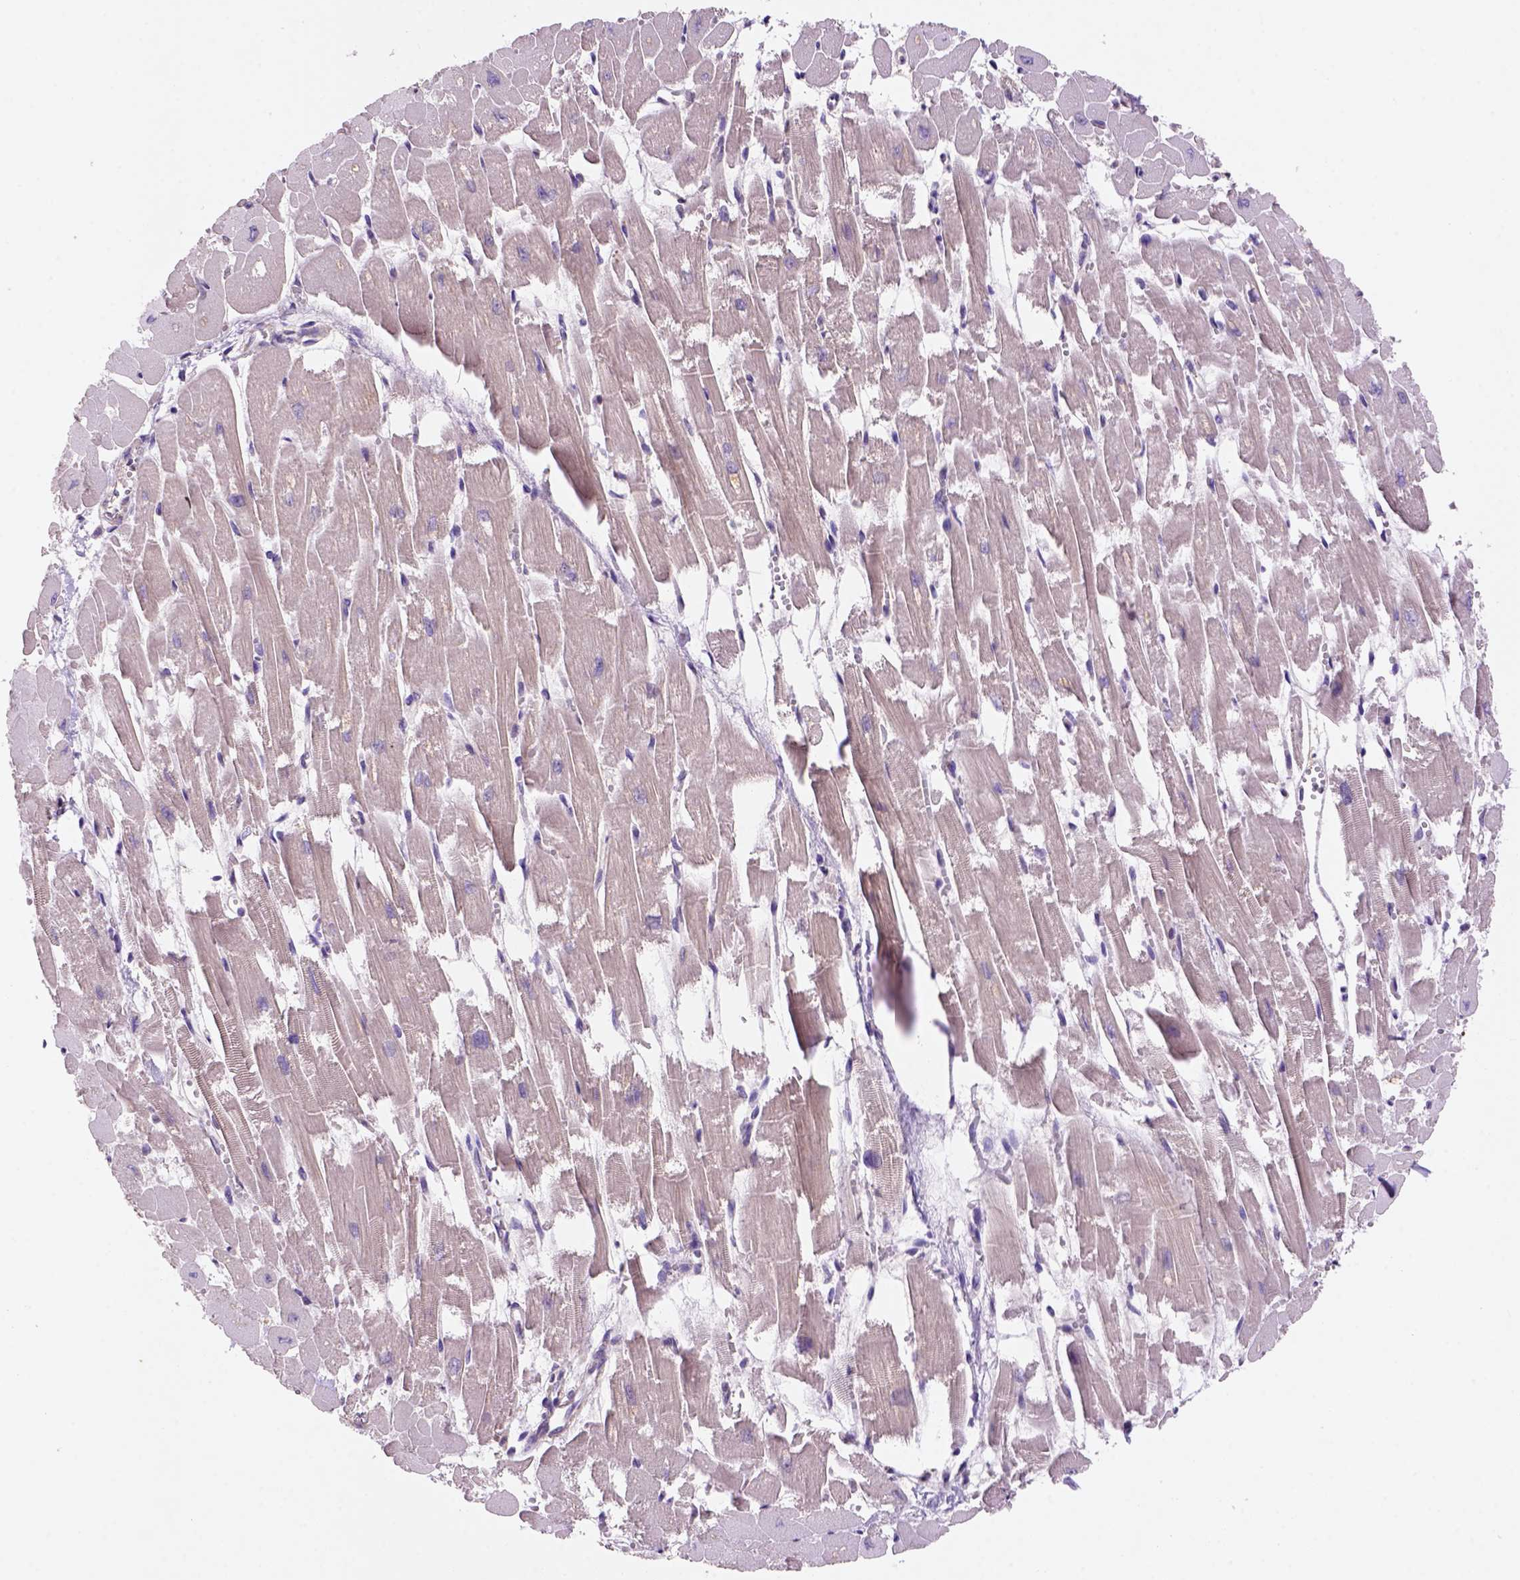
{"staining": {"intensity": "weak", "quantity": "25%-75%", "location": "cytoplasmic/membranous,nuclear"}, "tissue": "heart muscle", "cell_type": "Cardiomyocytes", "image_type": "normal", "snomed": [{"axis": "morphology", "description": "Normal tissue, NOS"}, {"axis": "topography", "description": "Heart"}], "caption": "DAB (3,3'-diaminobenzidine) immunohistochemical staining of benign heart muscle reveals weak cytoplasmic/membranous,nuclear protein expression in approximately 25%-75% of cardiomyocytes. The staining was performed using DAB to visualize the protein expression in brown, while the nuclei were stained in blue with hematoxylin (Magnification: 20x).", "gene": "SCML4", "patient": {"sex": "female", "age": 52}}